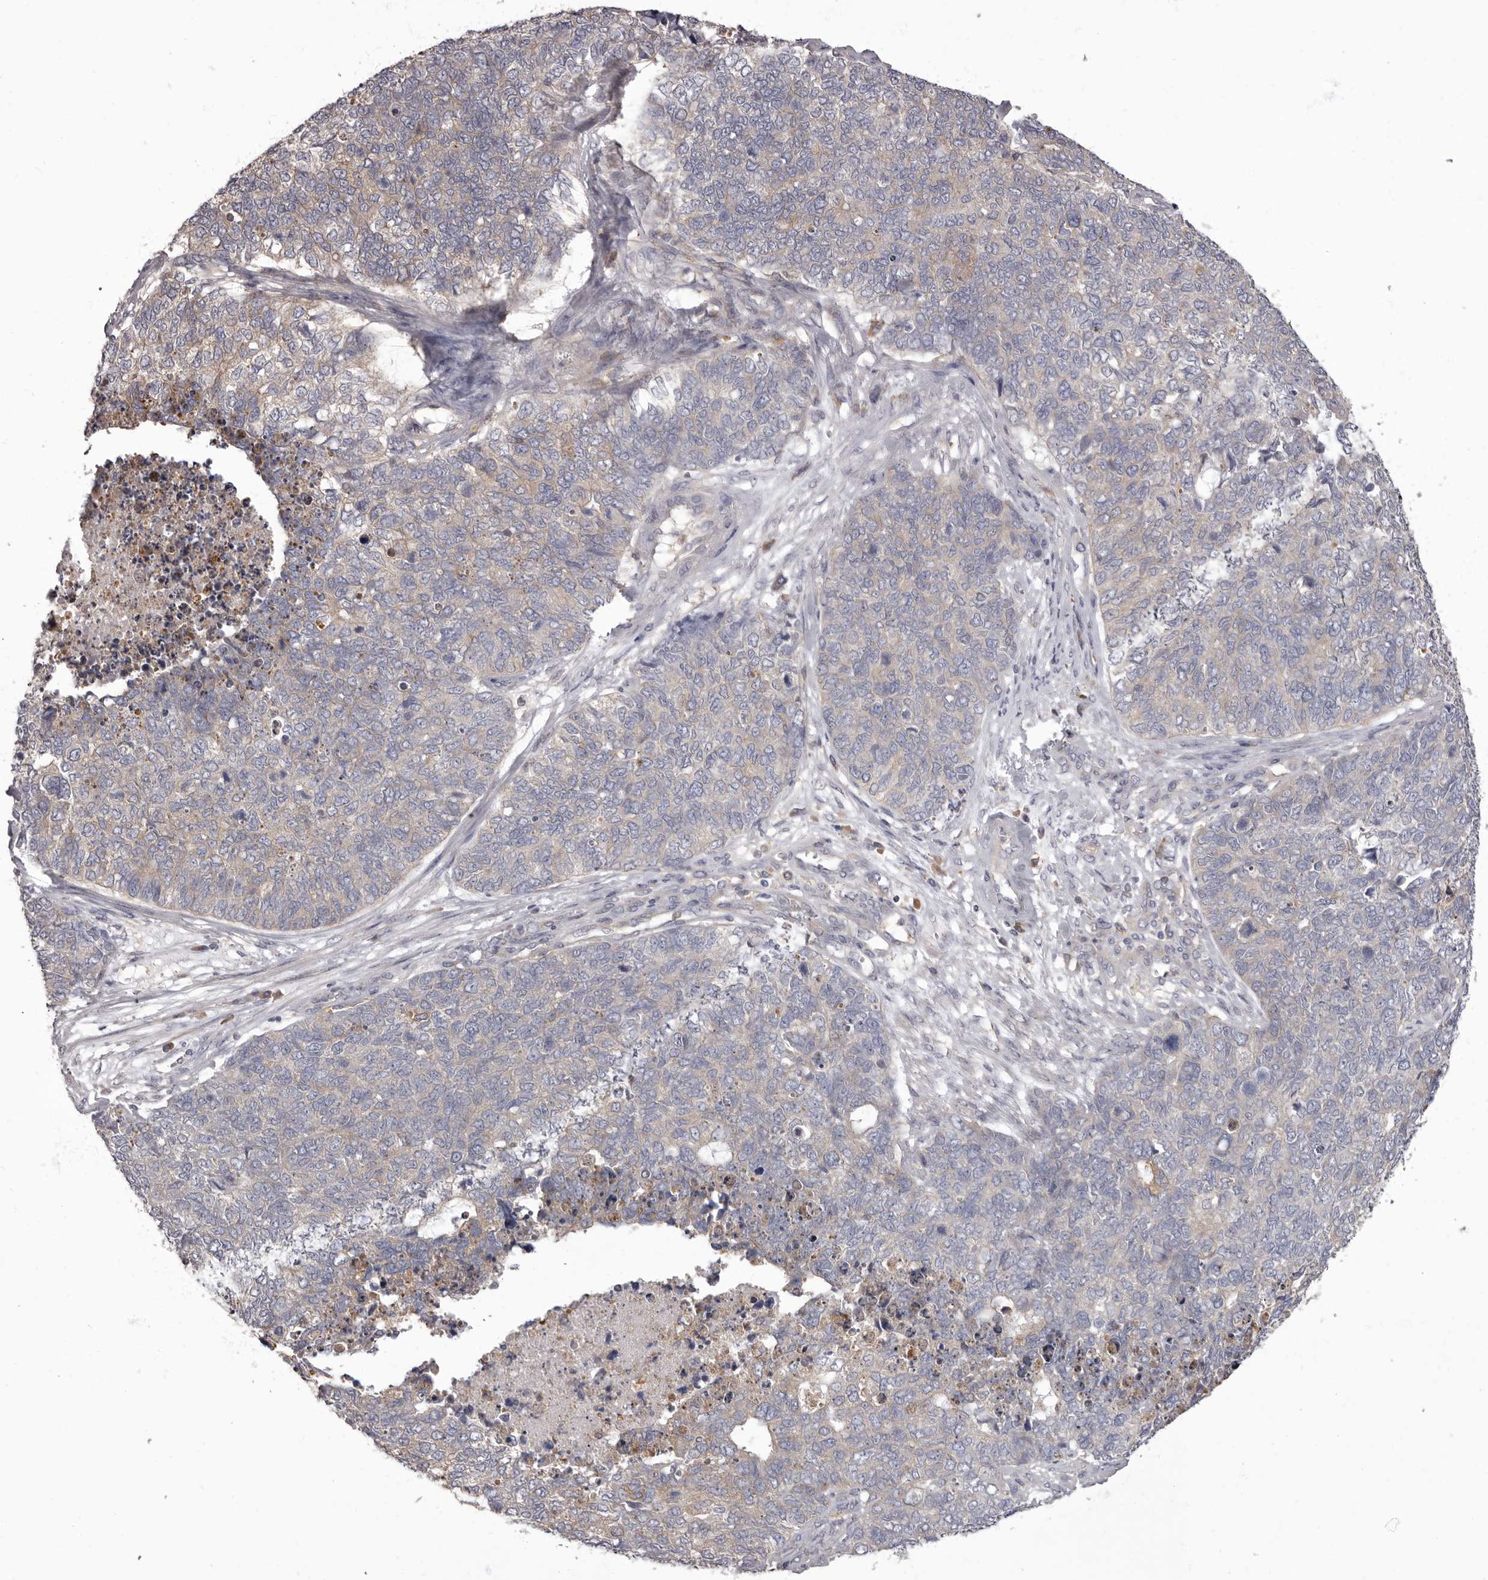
{"staining": {"intensity": "negative", "quantity": "none", "location": "none"}, "tissue": "cervical cancer", "cell_type": "Tumor cells", "image_type": "cancer", "snomed": [{"axis": "morphology", "description": "Squamous cell carcinoma, NOS"}, {"axis": "topography", "description": "Cervix"}], "caption": "Human cervical cancer stained for a protein using immunohistochemistry exhibits no staining in tumor cells.", "gene": "APEH", "patient": {"sex": "female", "age": 63}}